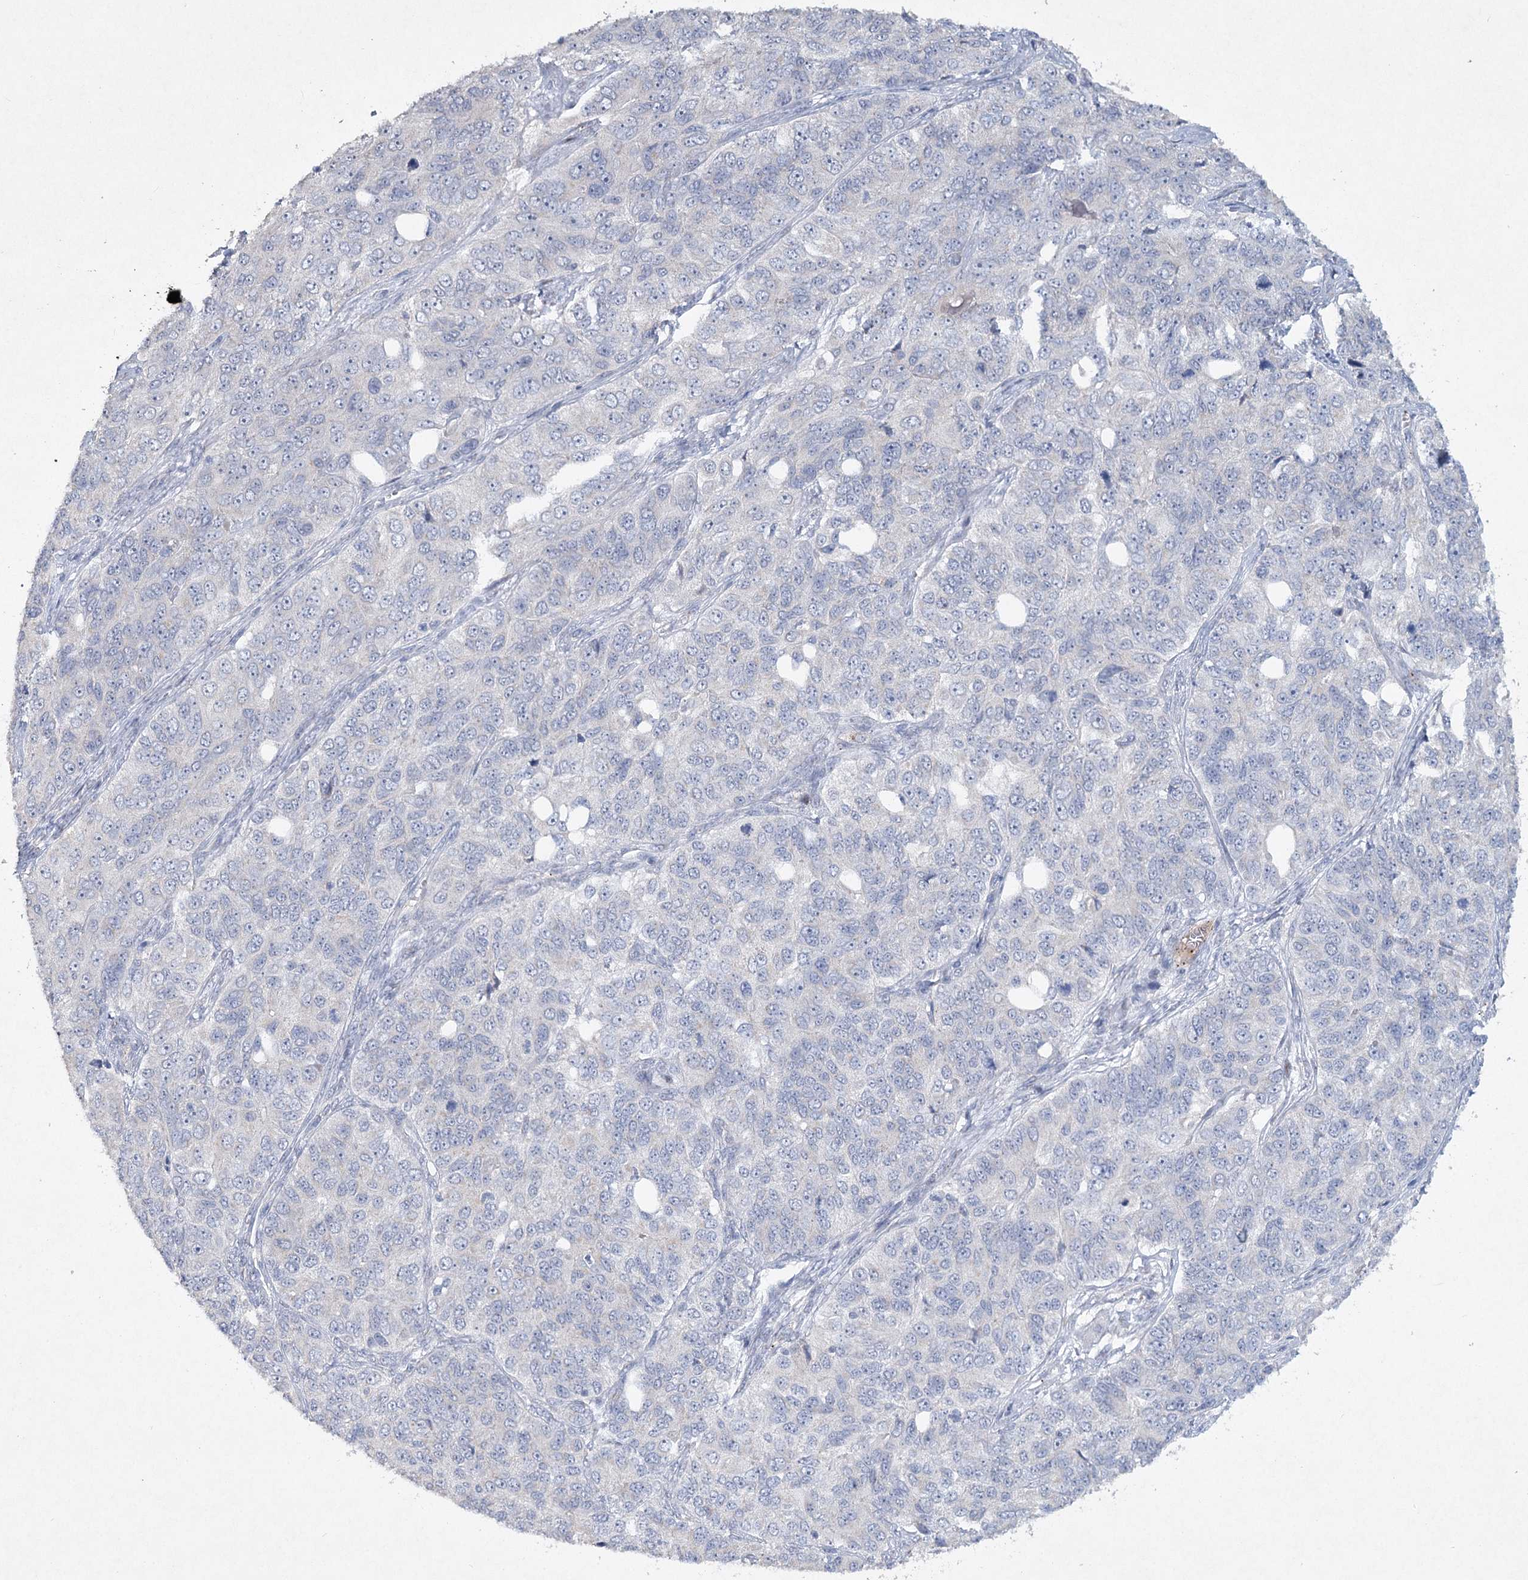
{"staining": {"intensity": "negative", "quantity": "none", "location": "none"}, "tissue": "ovarian cancer", "cell_type": "Tumor cells", "image_type": "cancer", "snomed": [{"axis": "morphology", "description": "Carcinoma, endometroid"}, {"axis": "topography", "description": "Ovary"}], "caption": "Ovarian cancer was stained to show a protein in brown. There is no significant staining in tumor cells. (Stains: DAB (3,3'-diaminobenzidine) immunohistochemistry (IHC) with hematoxylin counter stain, Microscopy: brightfield microscopy at high magnification).", "gene": "RFX6", "patient": {"sex": "female", "age": 51}}